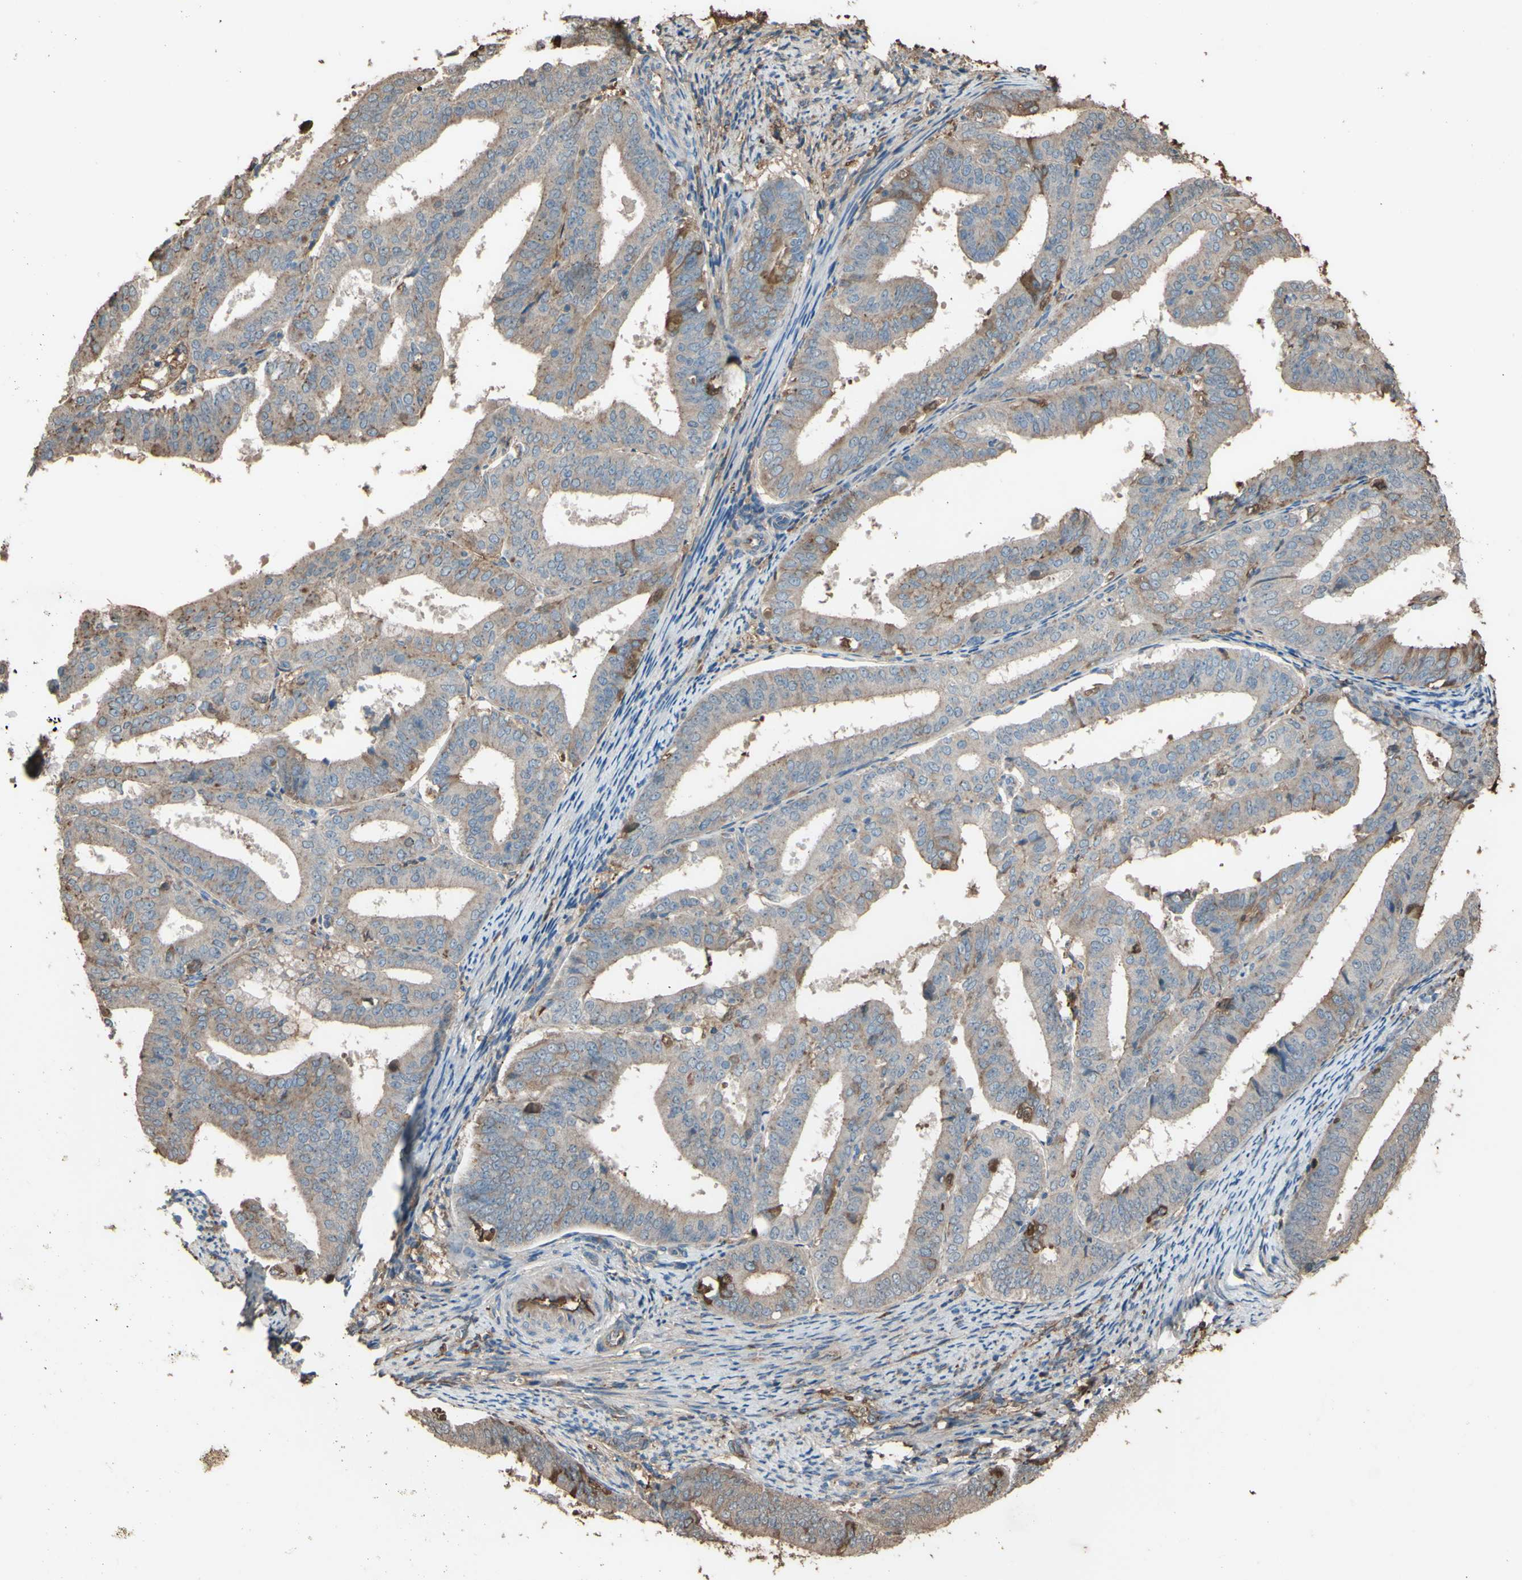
{"staining": {"intensity": "weak", "quantity": ">75%", "location": "cytoplasmic/membranous"}, "tissue": "endometrial cancer", "cell_type": "Tumor cells", "image_type": "cancer", "snomed": [{"axis": "morphology", "description": "Adenocarcinoma, NOS"}, {"axis": "topography", "description": "Endometrium"}], "caption": "Protein expression analysis of endometrial adenocarcinoma exhibits weak cytoplasmic/membranous expression in approximately >75% of tumor cells.", "gene": "PTGDS", "patient": {"sex": "female", "age": 63}}